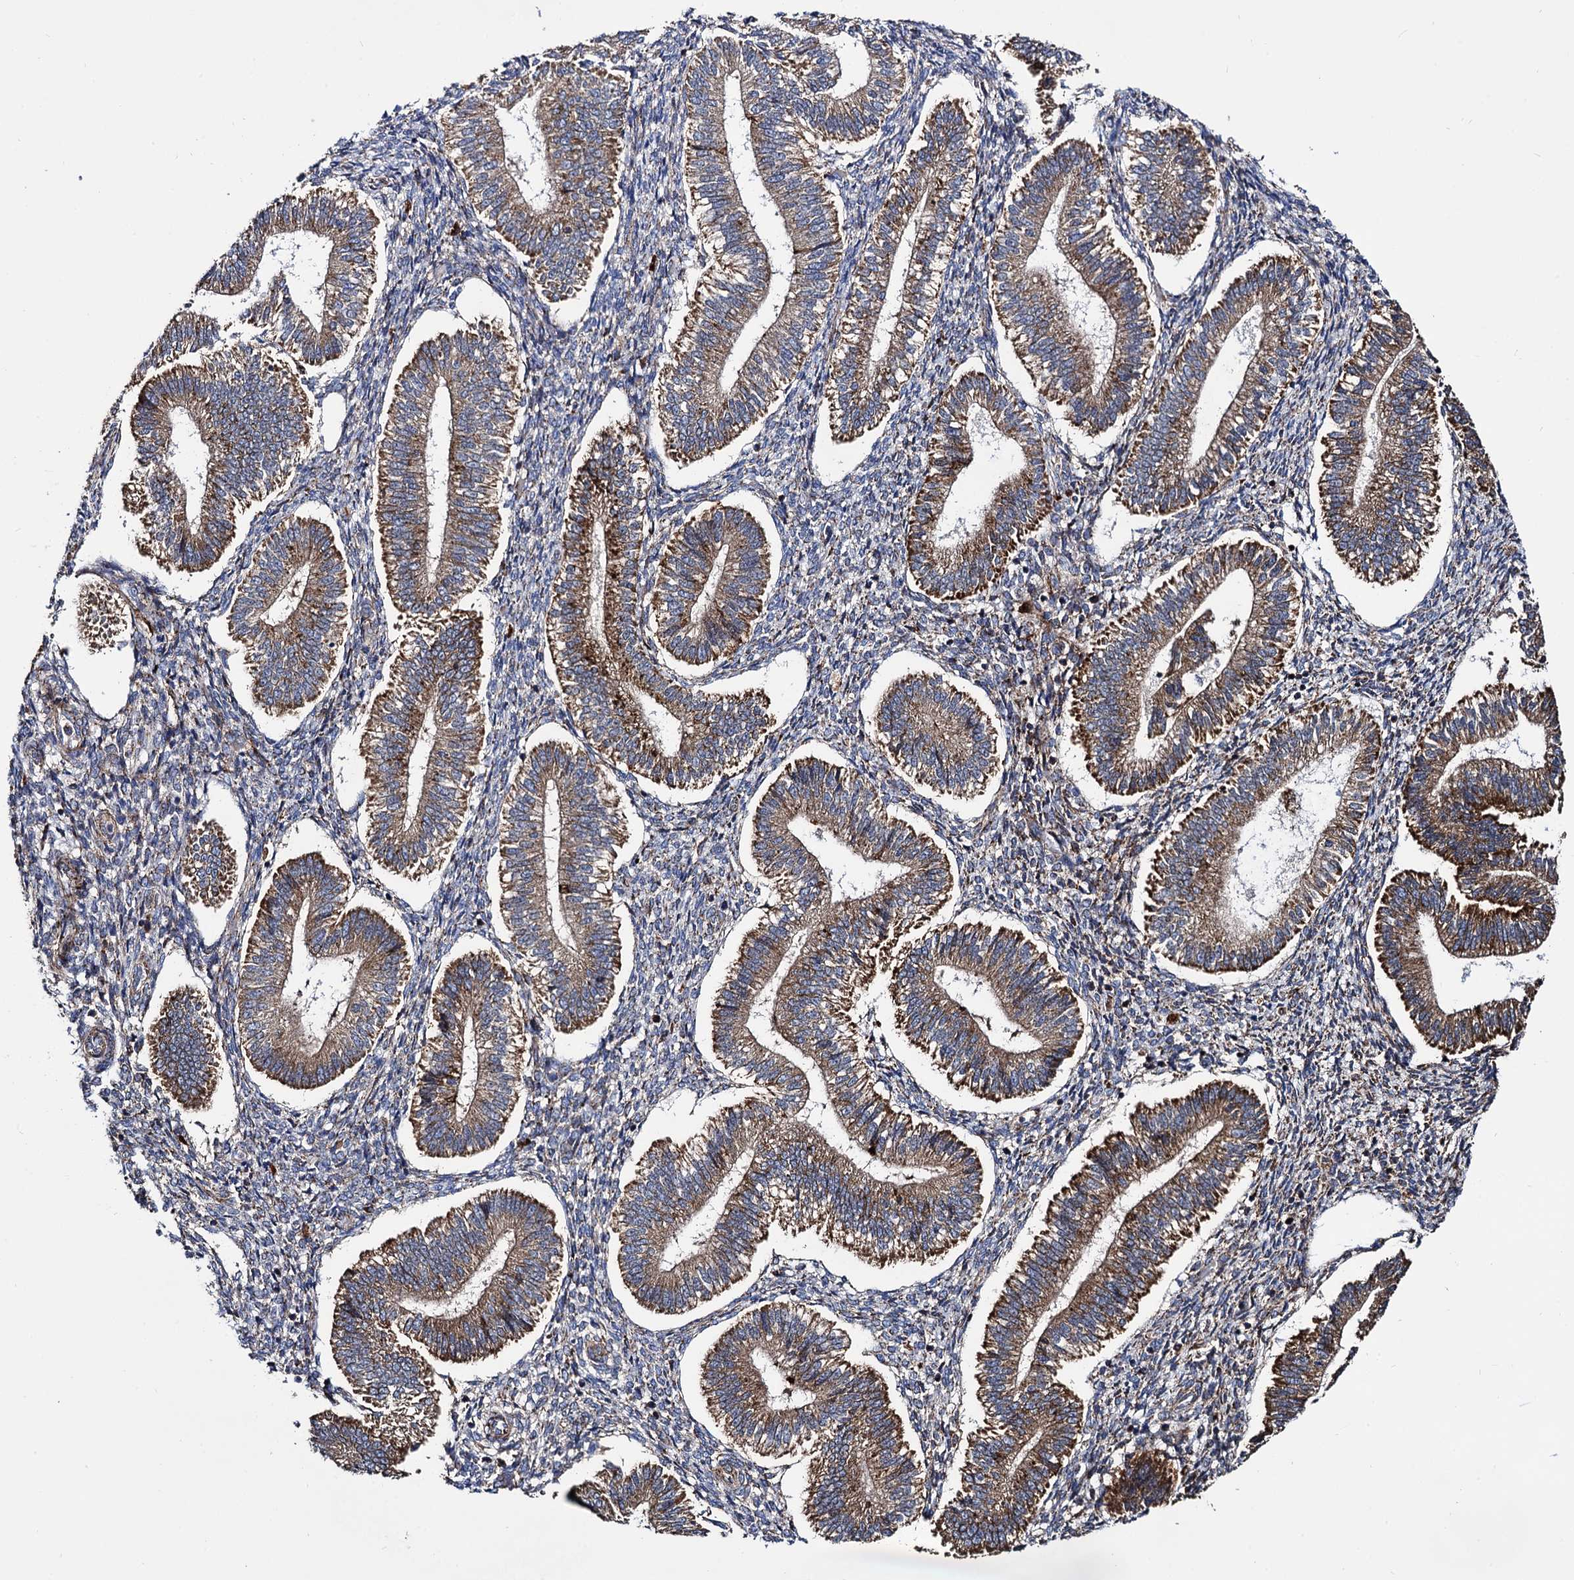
{"staining": {"intensity": "negative", "quantity": "none", "location": "none"}, "tissue": "endometrium", "cell_type": "Cells in endometrial stroma", "image_type": "normal", "snomed": [{"axis": "morphology", "description": "Normal tissue, NOS"}, {"axis": "topography", "description": "Endometrium"}], "caption": "DAB immunohistochemical staining of unremarkable endometrium shows no significant staining in cells in endometrial stroma.", "gene": "IQCH", "patient": {"sex": "female", "age": 25}}